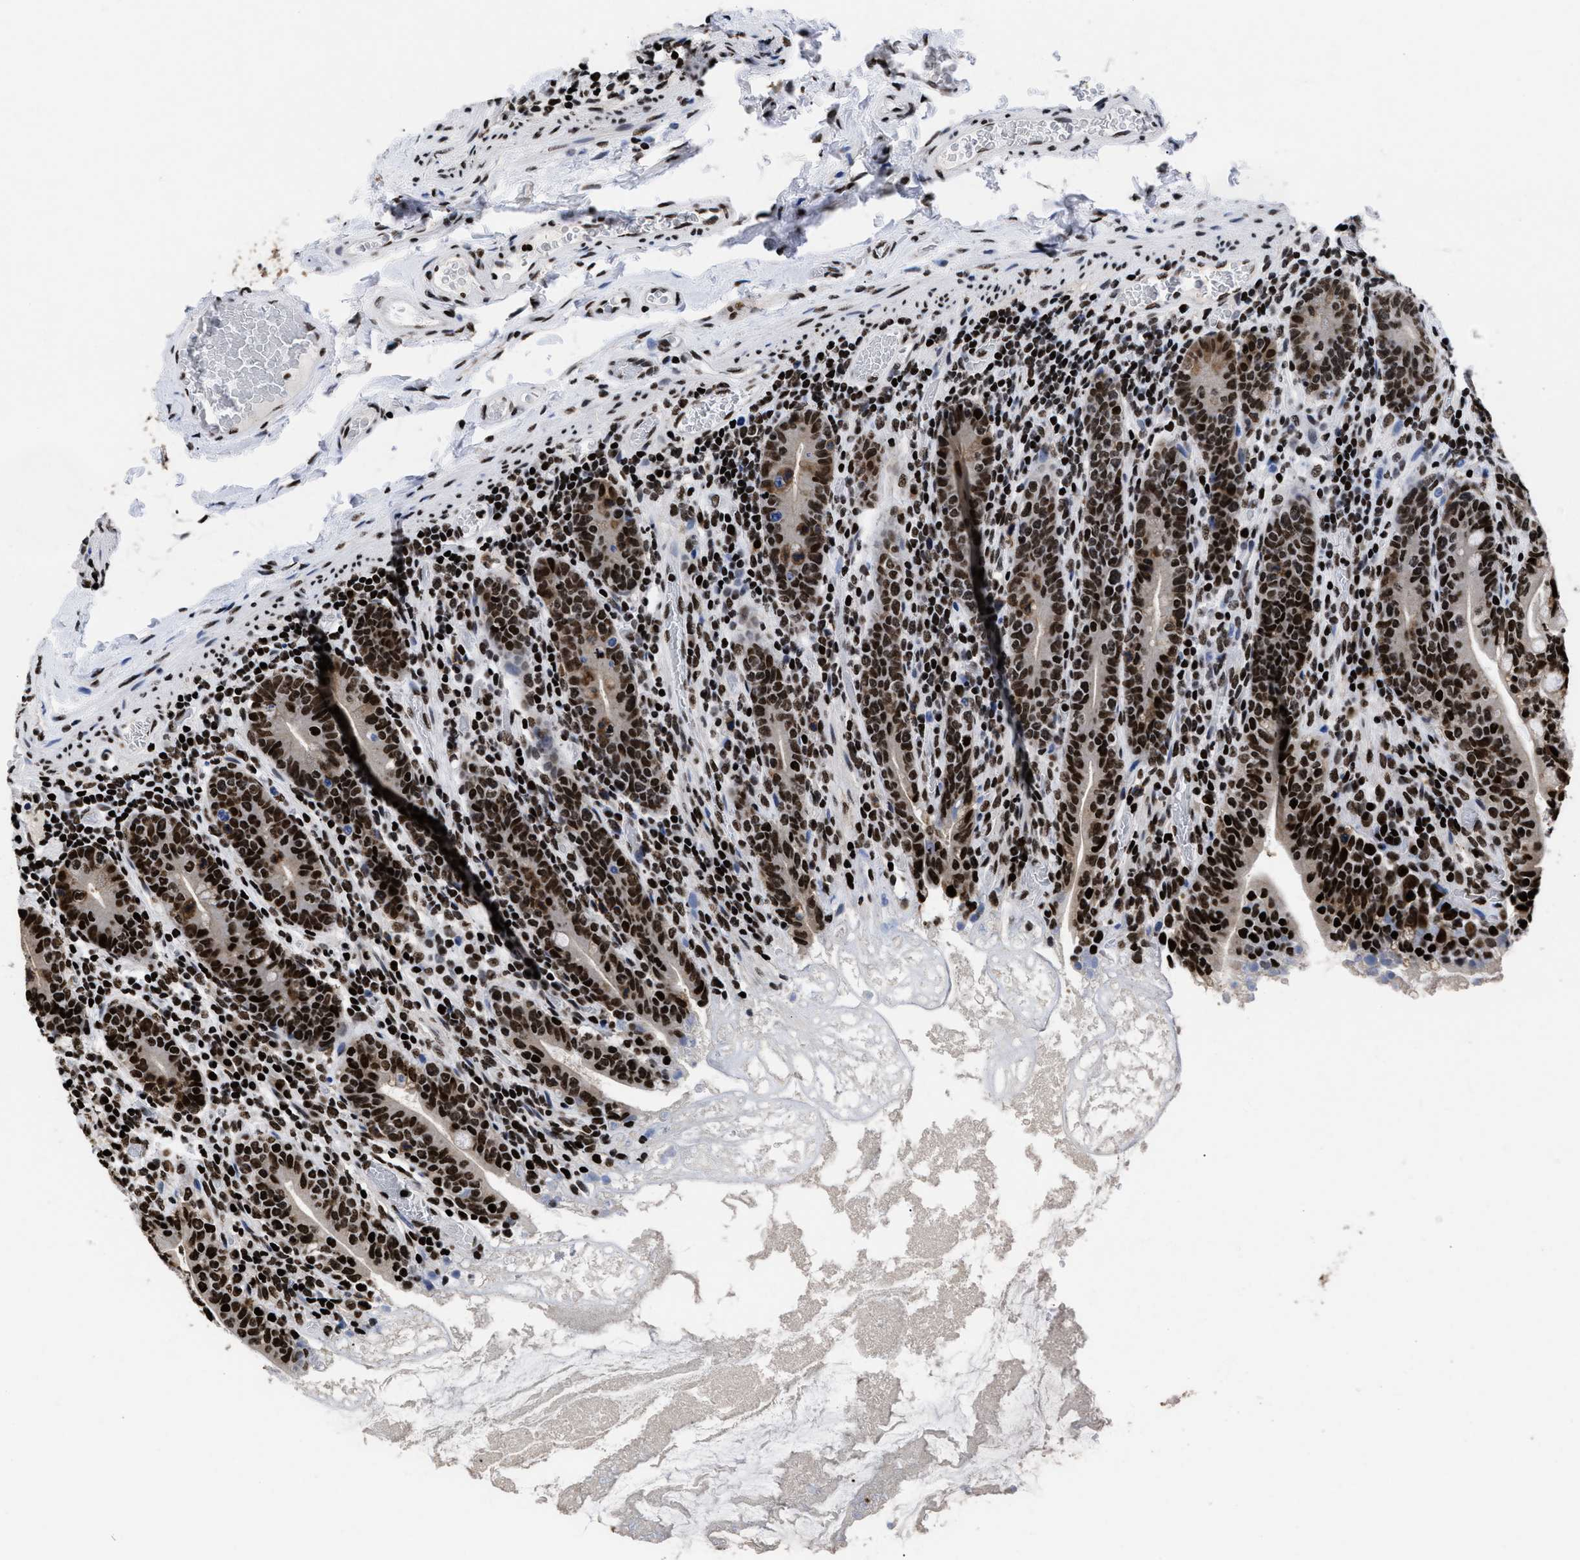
{"staining": {"intensity": "strong", "quantity": ">75%", "location": "cytoplasmic/membranous,nuclear"}, "tissue": "small intestine", "cell_type": "Glandular cells", "image_type": "normal", "snomed": [{"axis": "morphology", "description": "Normal tissue, NOS"}, {"axis": "topography", "description": "Small intestine"}], "caption": "Immunohistochemistry histopathology image of unremarkable small intestine stained for a protein (brown), which shows high levels of strong cytoplasmic/membranous,nuclear staining in approximately >75% of glandular cells.", "gene": "CALHM3", "patient": {"sex": "female", "age": 56}}